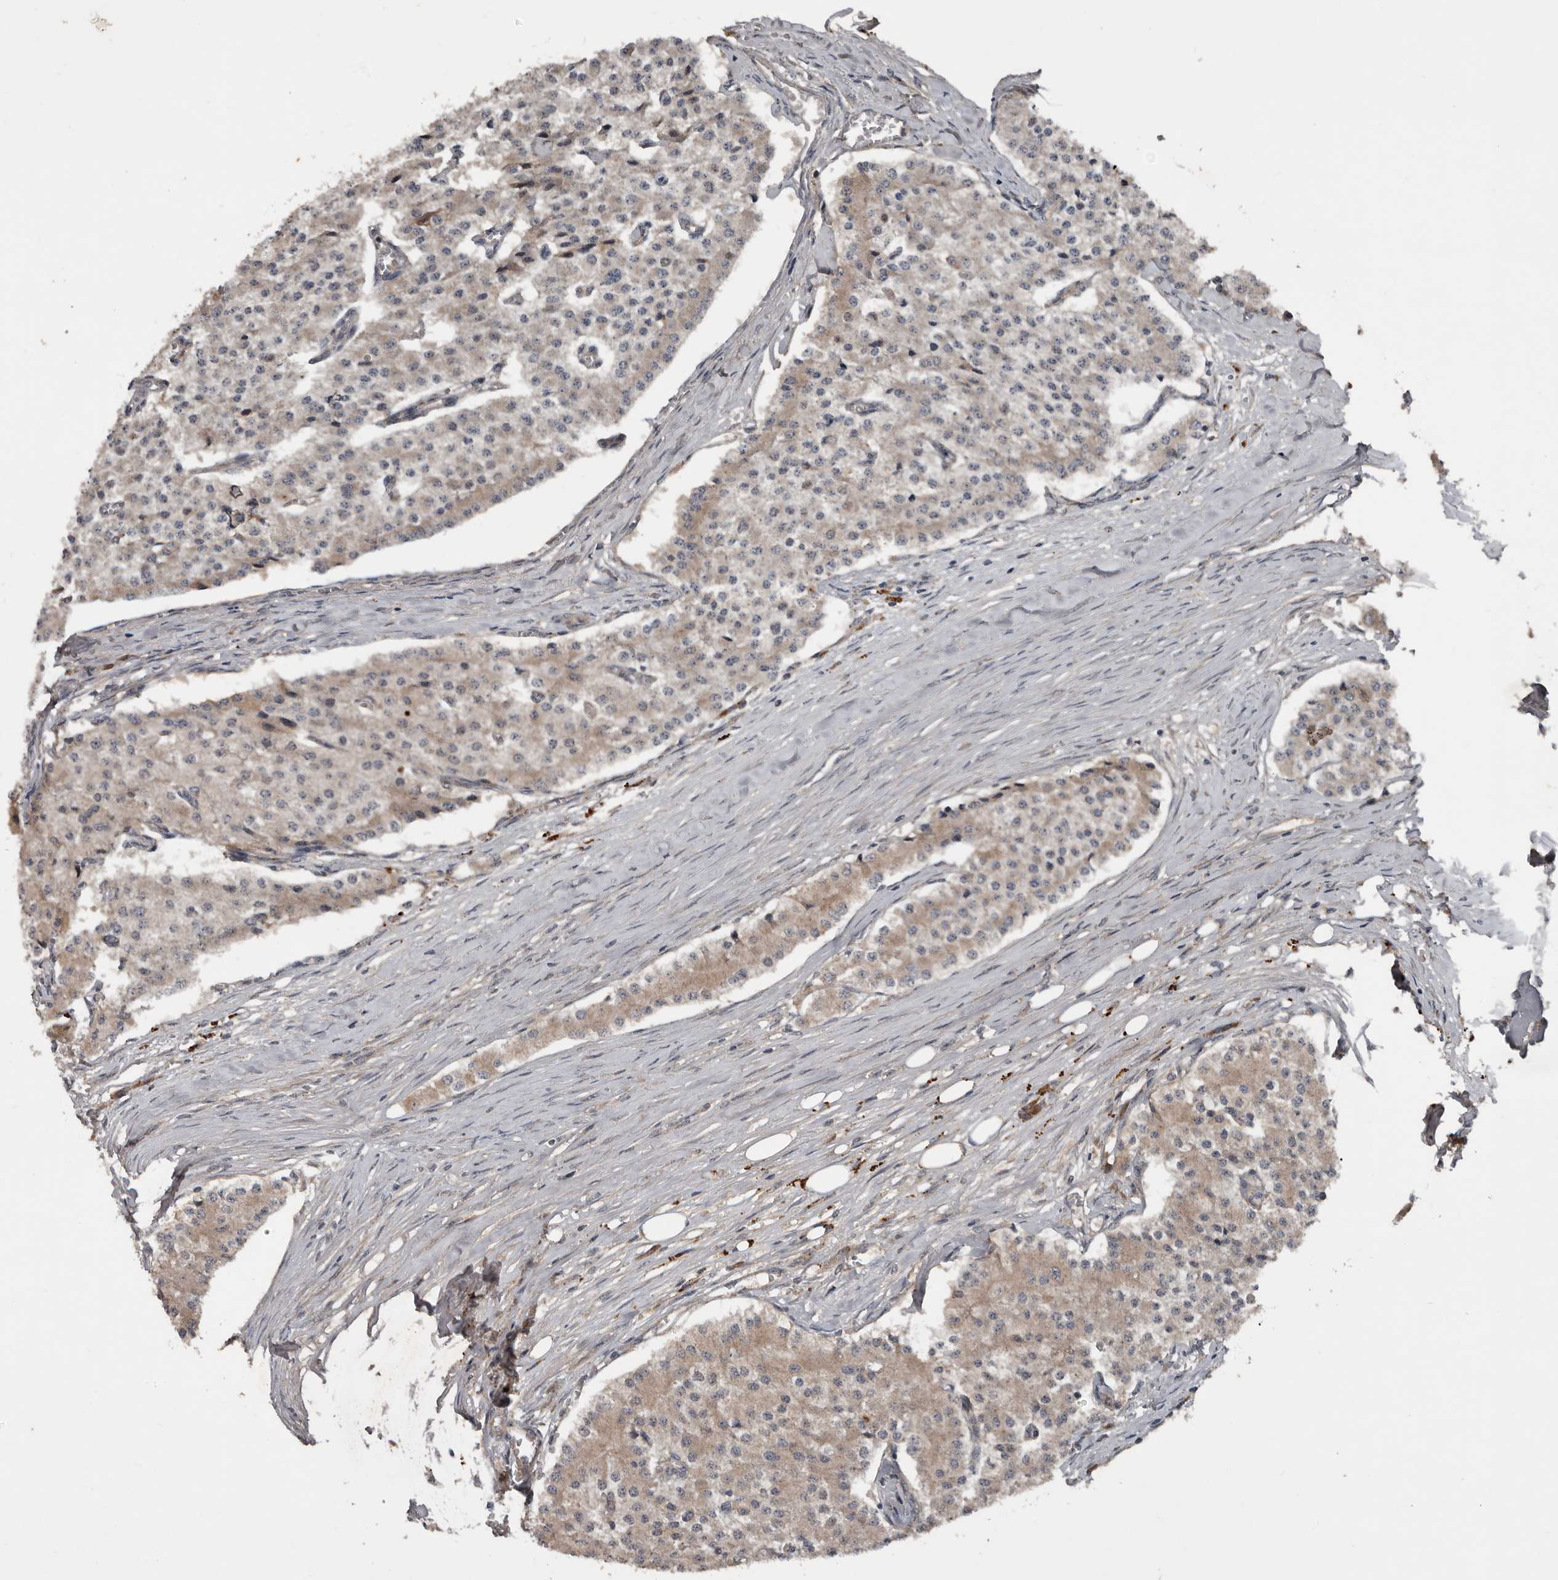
{"staining": {"intensity": "weak", "quantity": "25%-75%", "location": "cytoplasmic/membranous"}, "tissue": "carcinoid", "cell_type": "Tumor cells", "image_type": "cancer", "snomed": [{"axis": "morphology", "description": "Carcinoid, malignant, NOS"}, {"axis": "topography", "description": "Colon"}], "caption": "Protein staining shows weak cytoplasmic/membranous positivity in approximately 25%-75% of tumor cells in carcinoid (malignant).", "gene": "DNAJB4", "patient": {"sex": "female", "age": 52}}